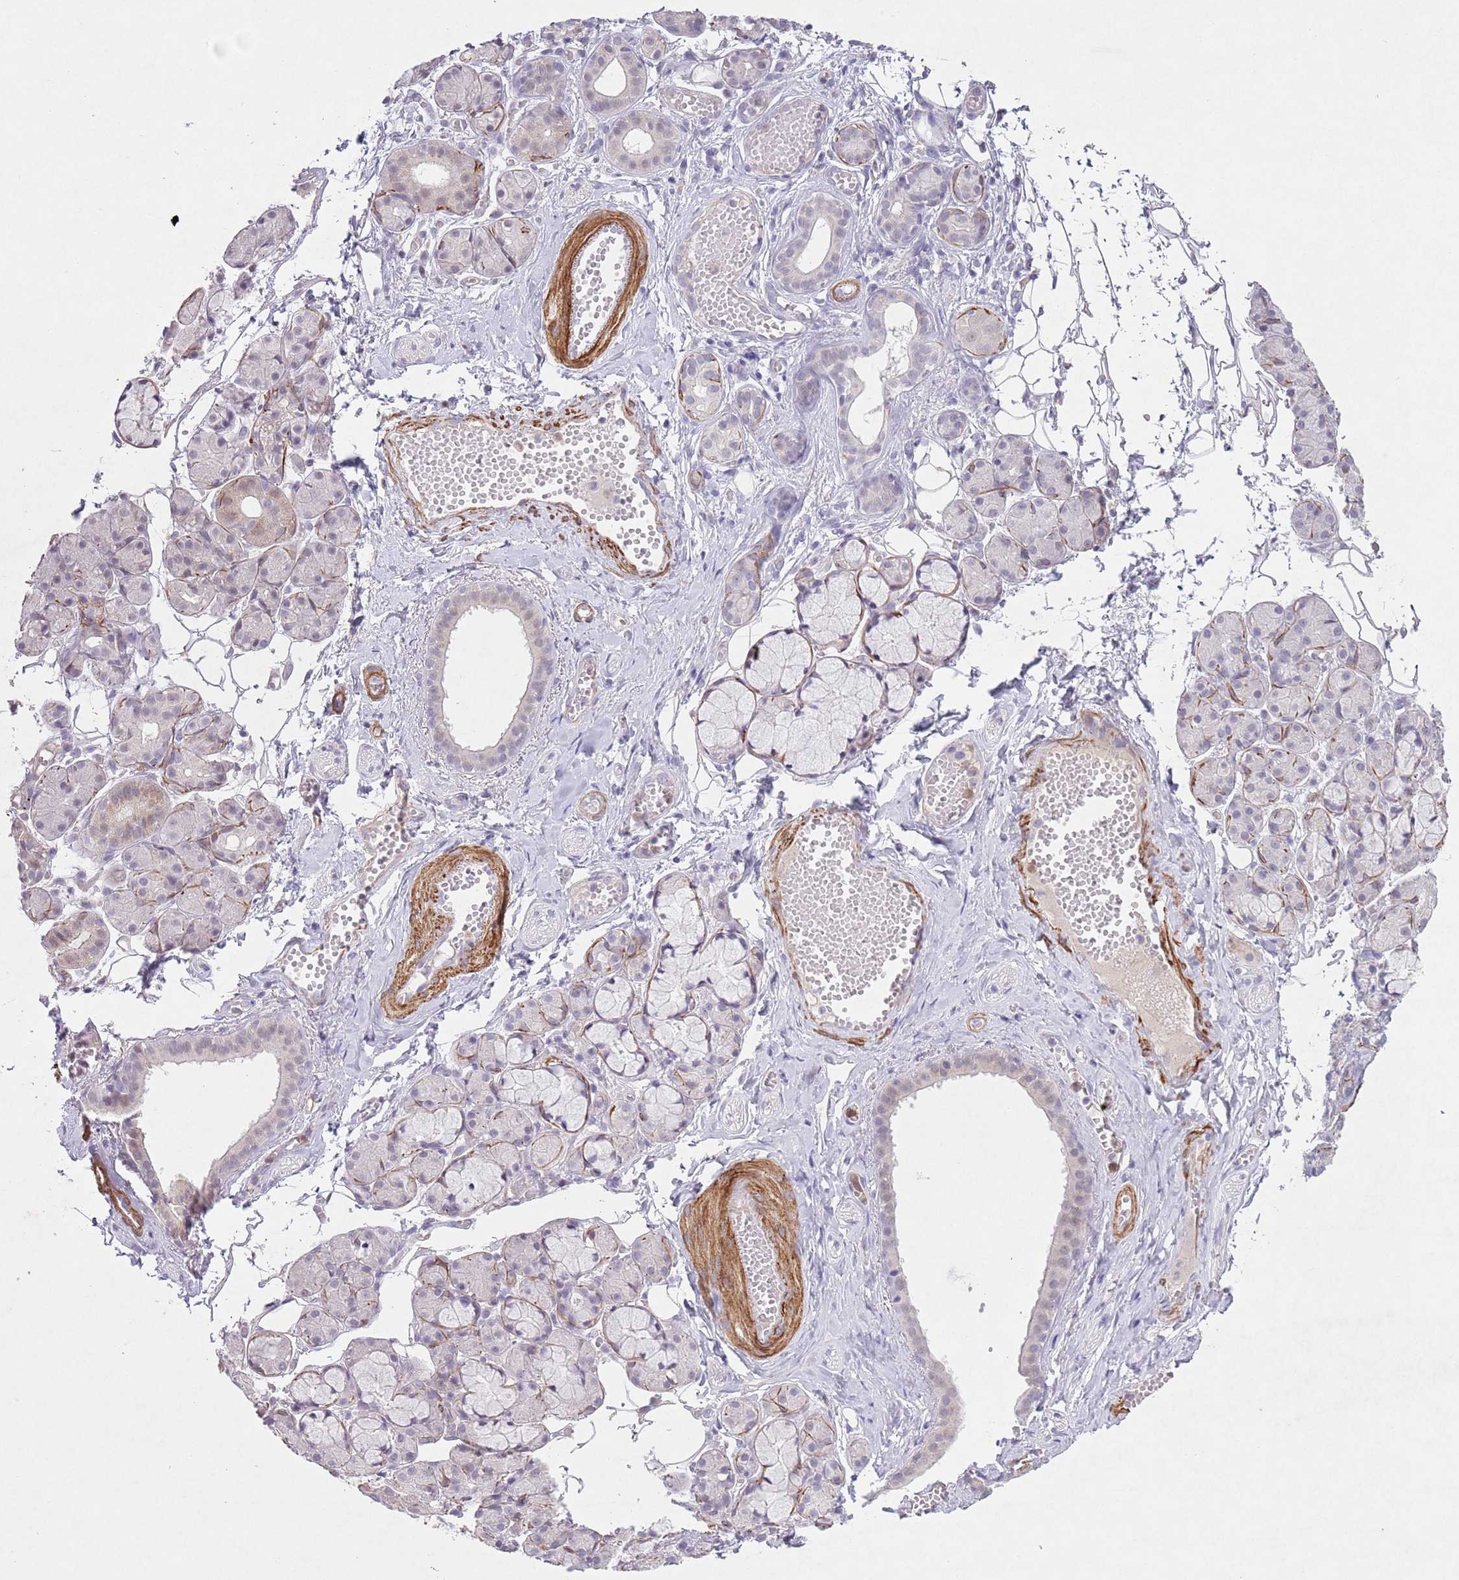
{"staining": {"intensity": "strong", "quantity": "<25%", "location": "nuclear"}, "tissue": "salivary gland", "cell_type": "Glandular cells", "image_type": "normal", "snomed": [{"axis": "morphology", "description": "Normal tissue, NOS"}, {"axis": "topography", "description": "Salivary gland"}], "caption": "A micrograph showing strong nuclear expression in about <25% of glandular cells in unremarkable salivary gland, as visualized by brown immunohistochemical staining.", "gene": "CCNI", "patient": {"sex": "male", "age": 63}}